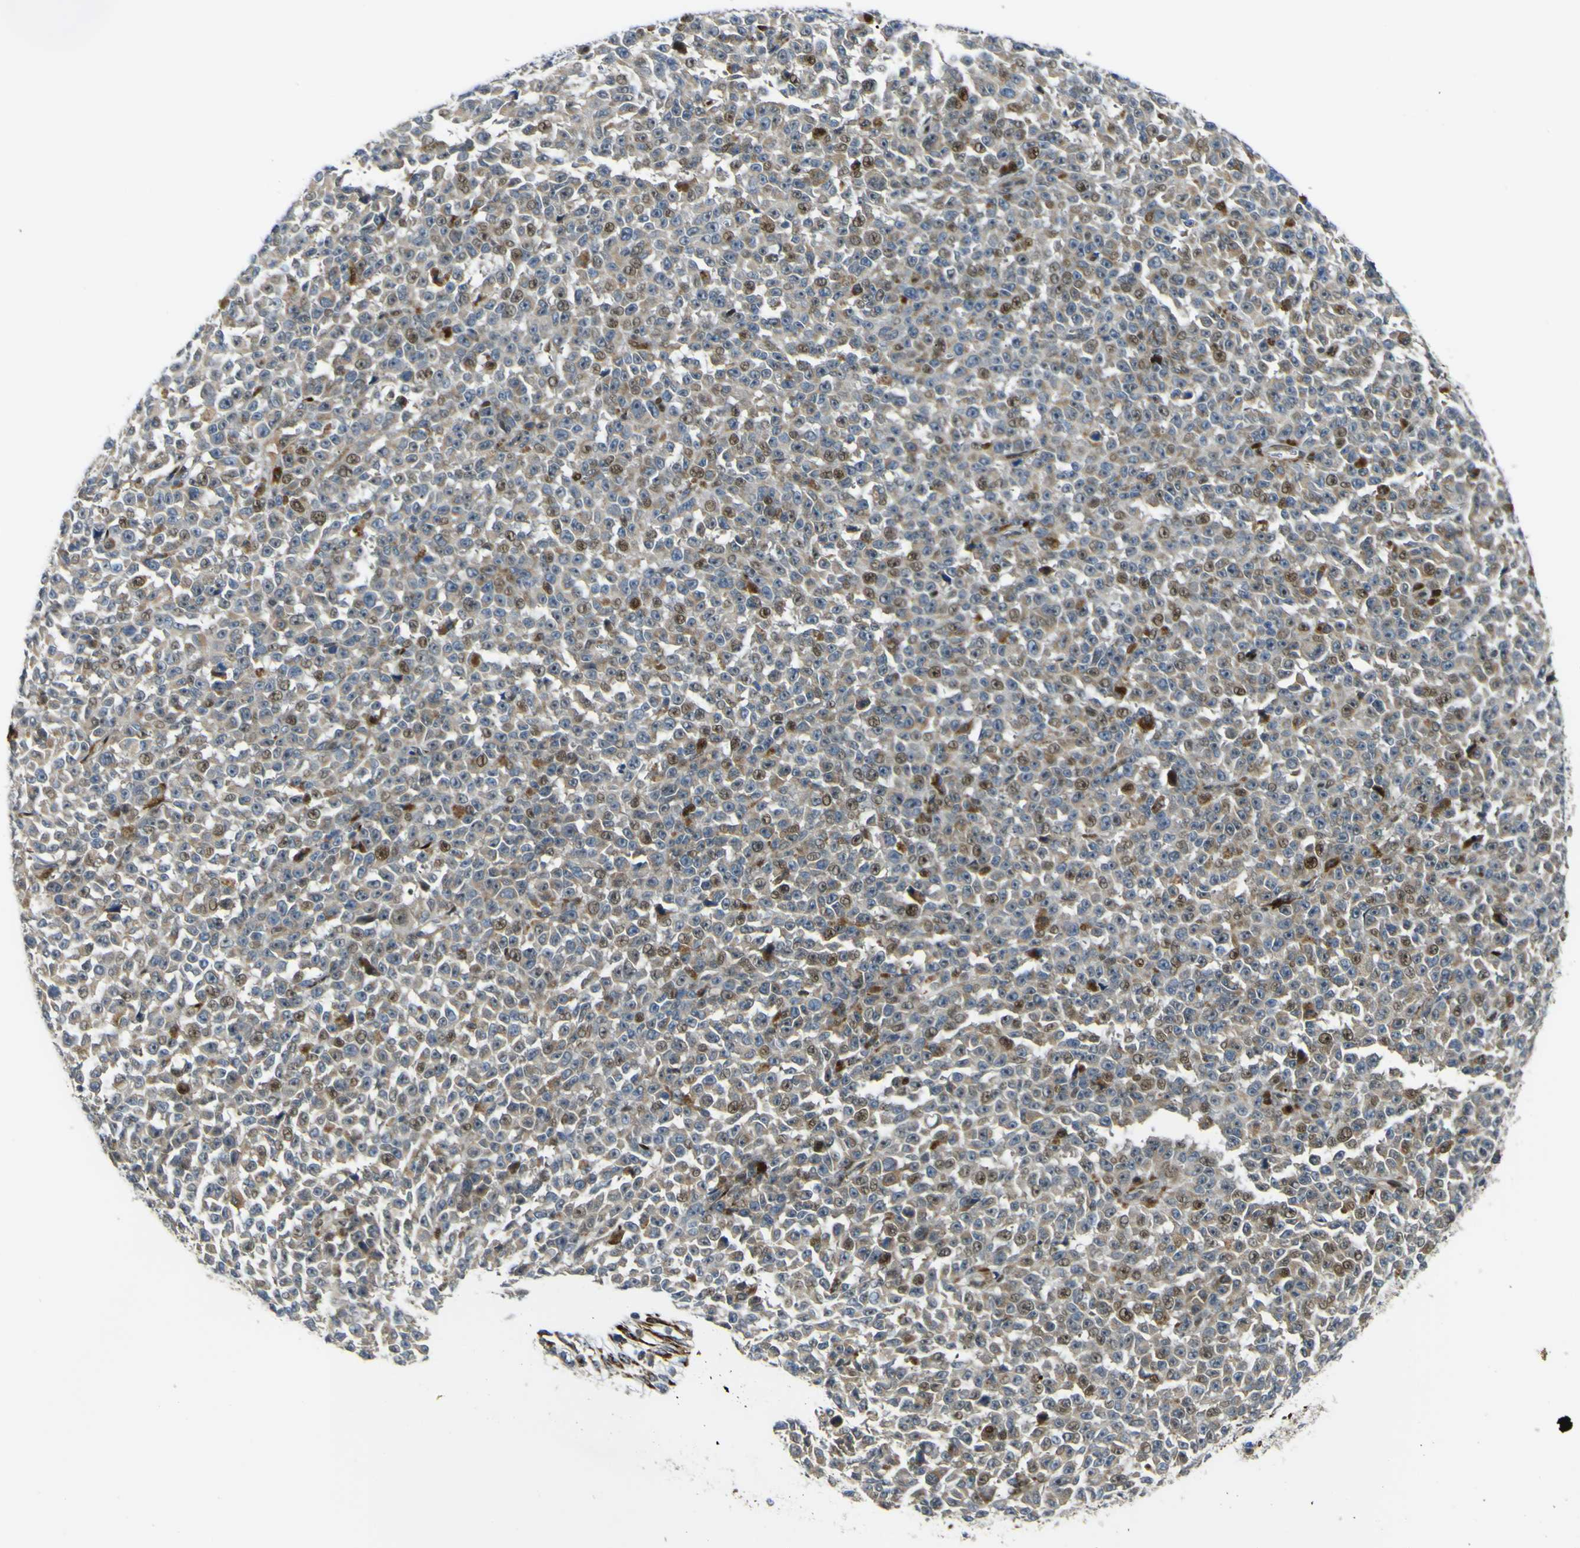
{"staining": {"intensity": "moderate", "quantity": "25%-75%", "location": "nuclear"}, "tissue": "melanoma", "cell_type": "Tumor cells", "image_type": "cancer", "snomed": [{"axis": "morphology", "description": "Malignant melanoma, NOS"}, {"axis": "topography", "description": "Skin"}], "caption": "This is an image of immunohistochemistry staining of malignant melanoma, which shows moderate positivity in the nuclear of tumor cells.", "gene": "LBHD1", "patient": {"sex": "female", "age": 82}}